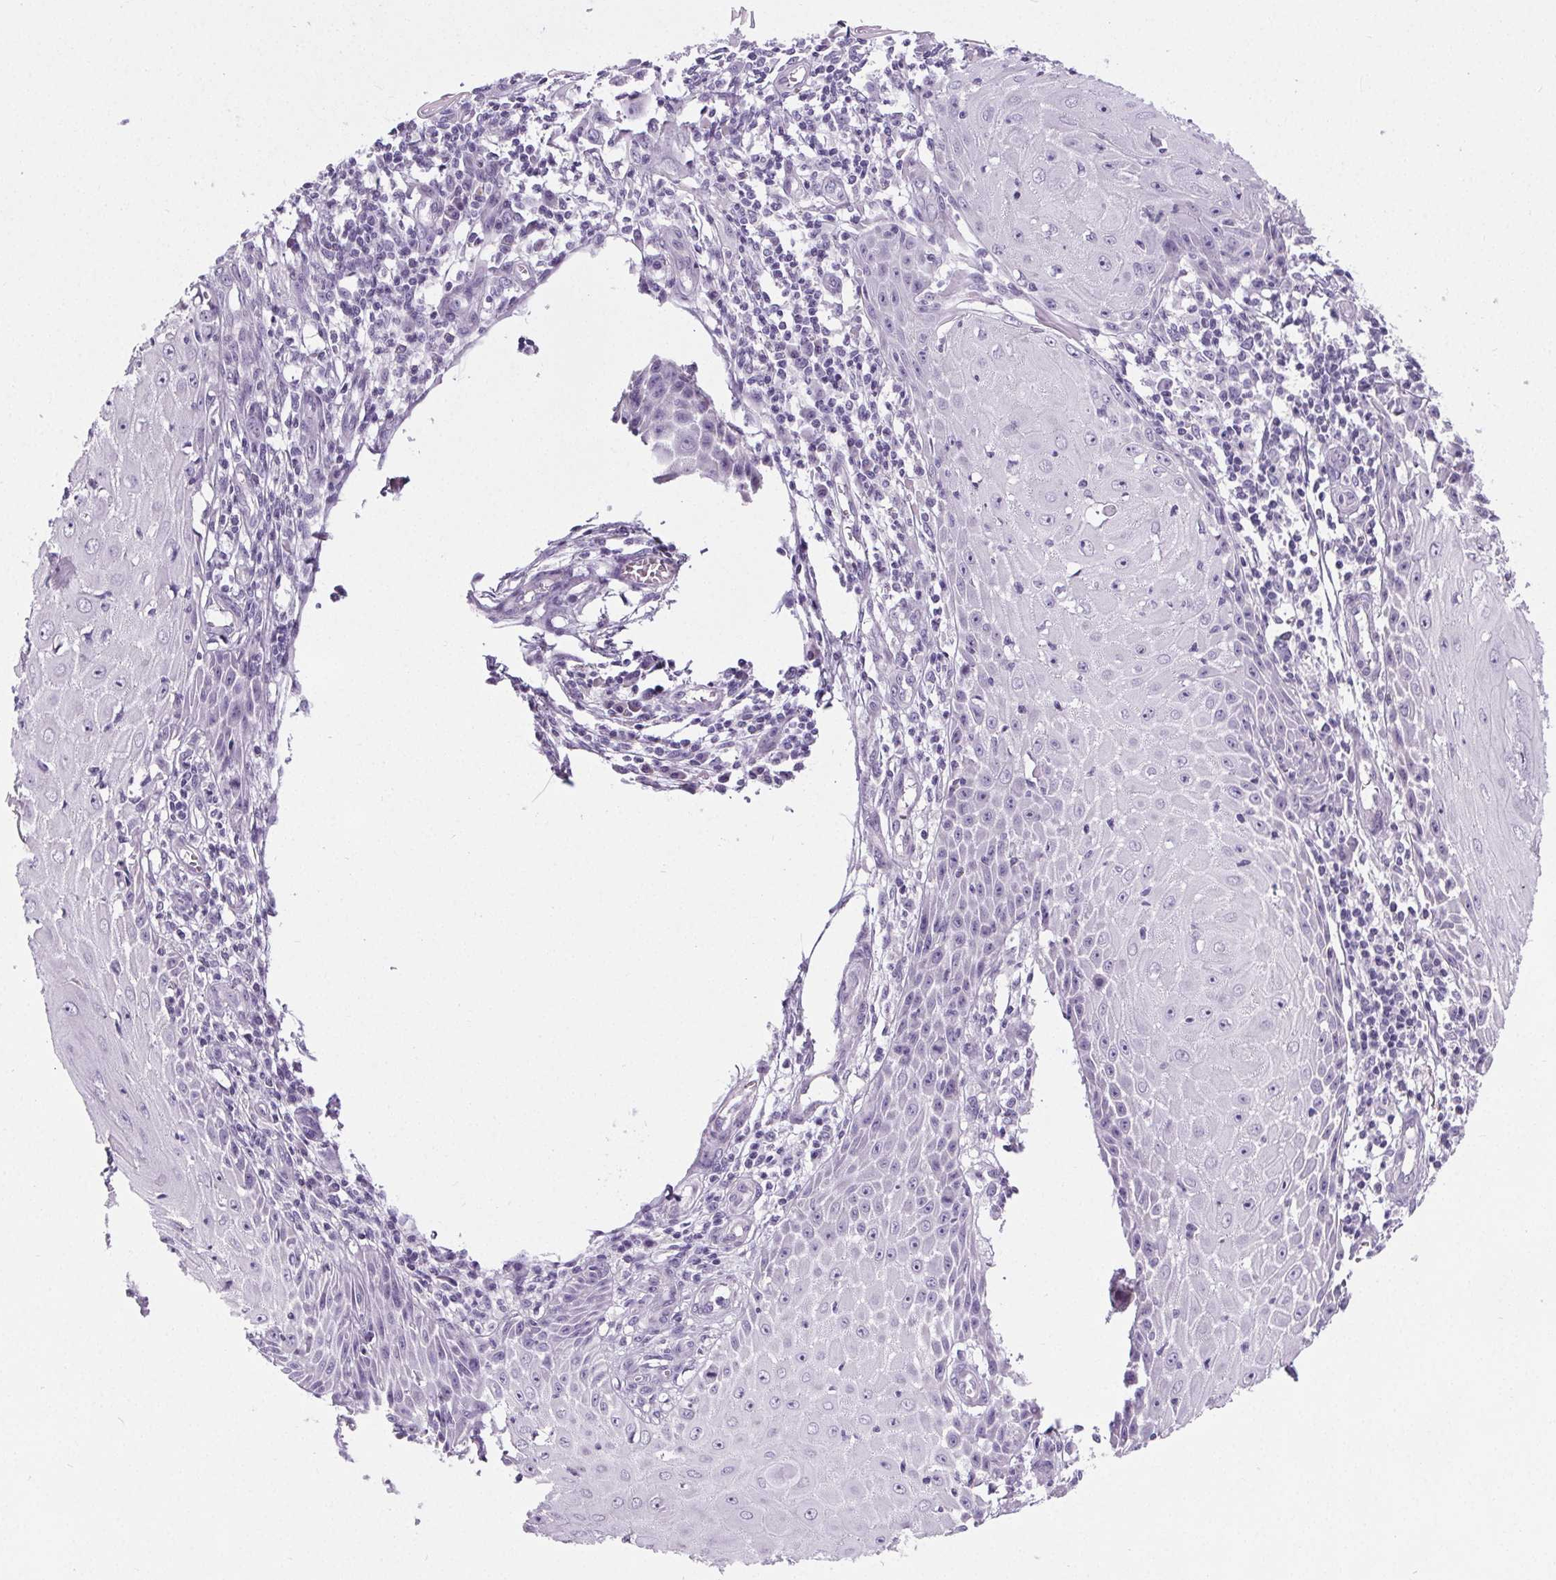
{"staining": {"intensity": "negative", "quantity": "none", "location": "none"}, "tissue": "skin cancer", "cell_type": "Tumor cells", "image_type": "cancer", "snomed": [{"axis": "morphology", "description": "Squamous cell carcinoma, NOS"}, {"axis": "topography", "description": "Skin"}], "caption": "Tumor cells are negative for protein expression in human squamous cell carcinoma (skin).", "gene": "ELAVL2", "patient": {"sex": "female", "age": 73}}